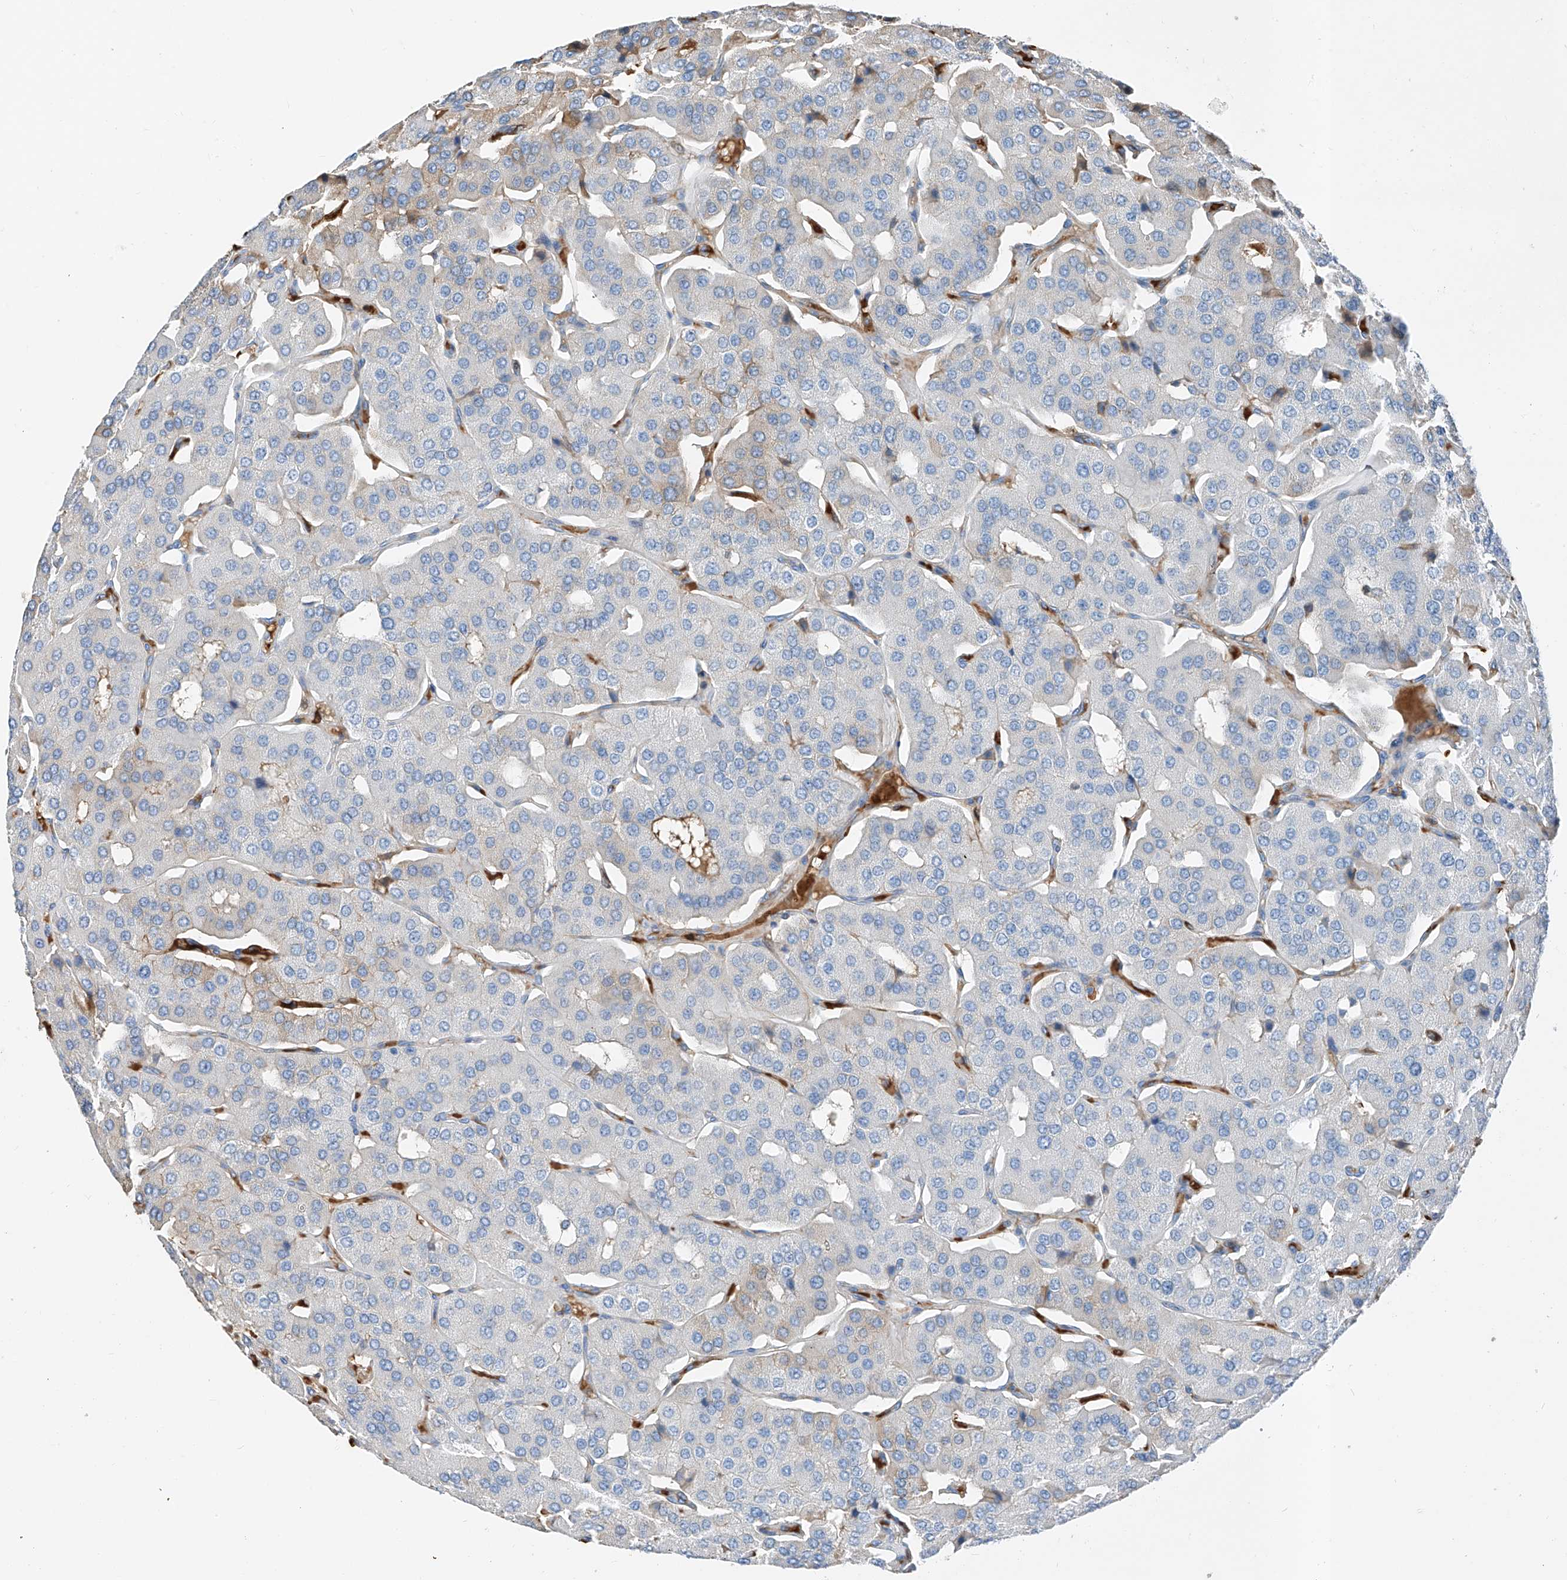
{"staining": {"intensity": "negative", "quantity": "none", "location": "none"}, "tissue": "parathyroid gland", "cell_type": "Glandular cells", "image_type": "normal", "snomed": [{"axis": "morphology", "description": "Normal tissue, NOS"}, {"axis": "morphology", "description": "Adenoma, NOS"}, {"axis": "topography", "description": "Parathyroid gland"}], "caption": "IHC image of normal human parathyroid gland stained for a protein (brown), which demonstrates no staining in glandular cells.", "gene": "PRSS23", "patient": {"sex": "female", "age": 86}}